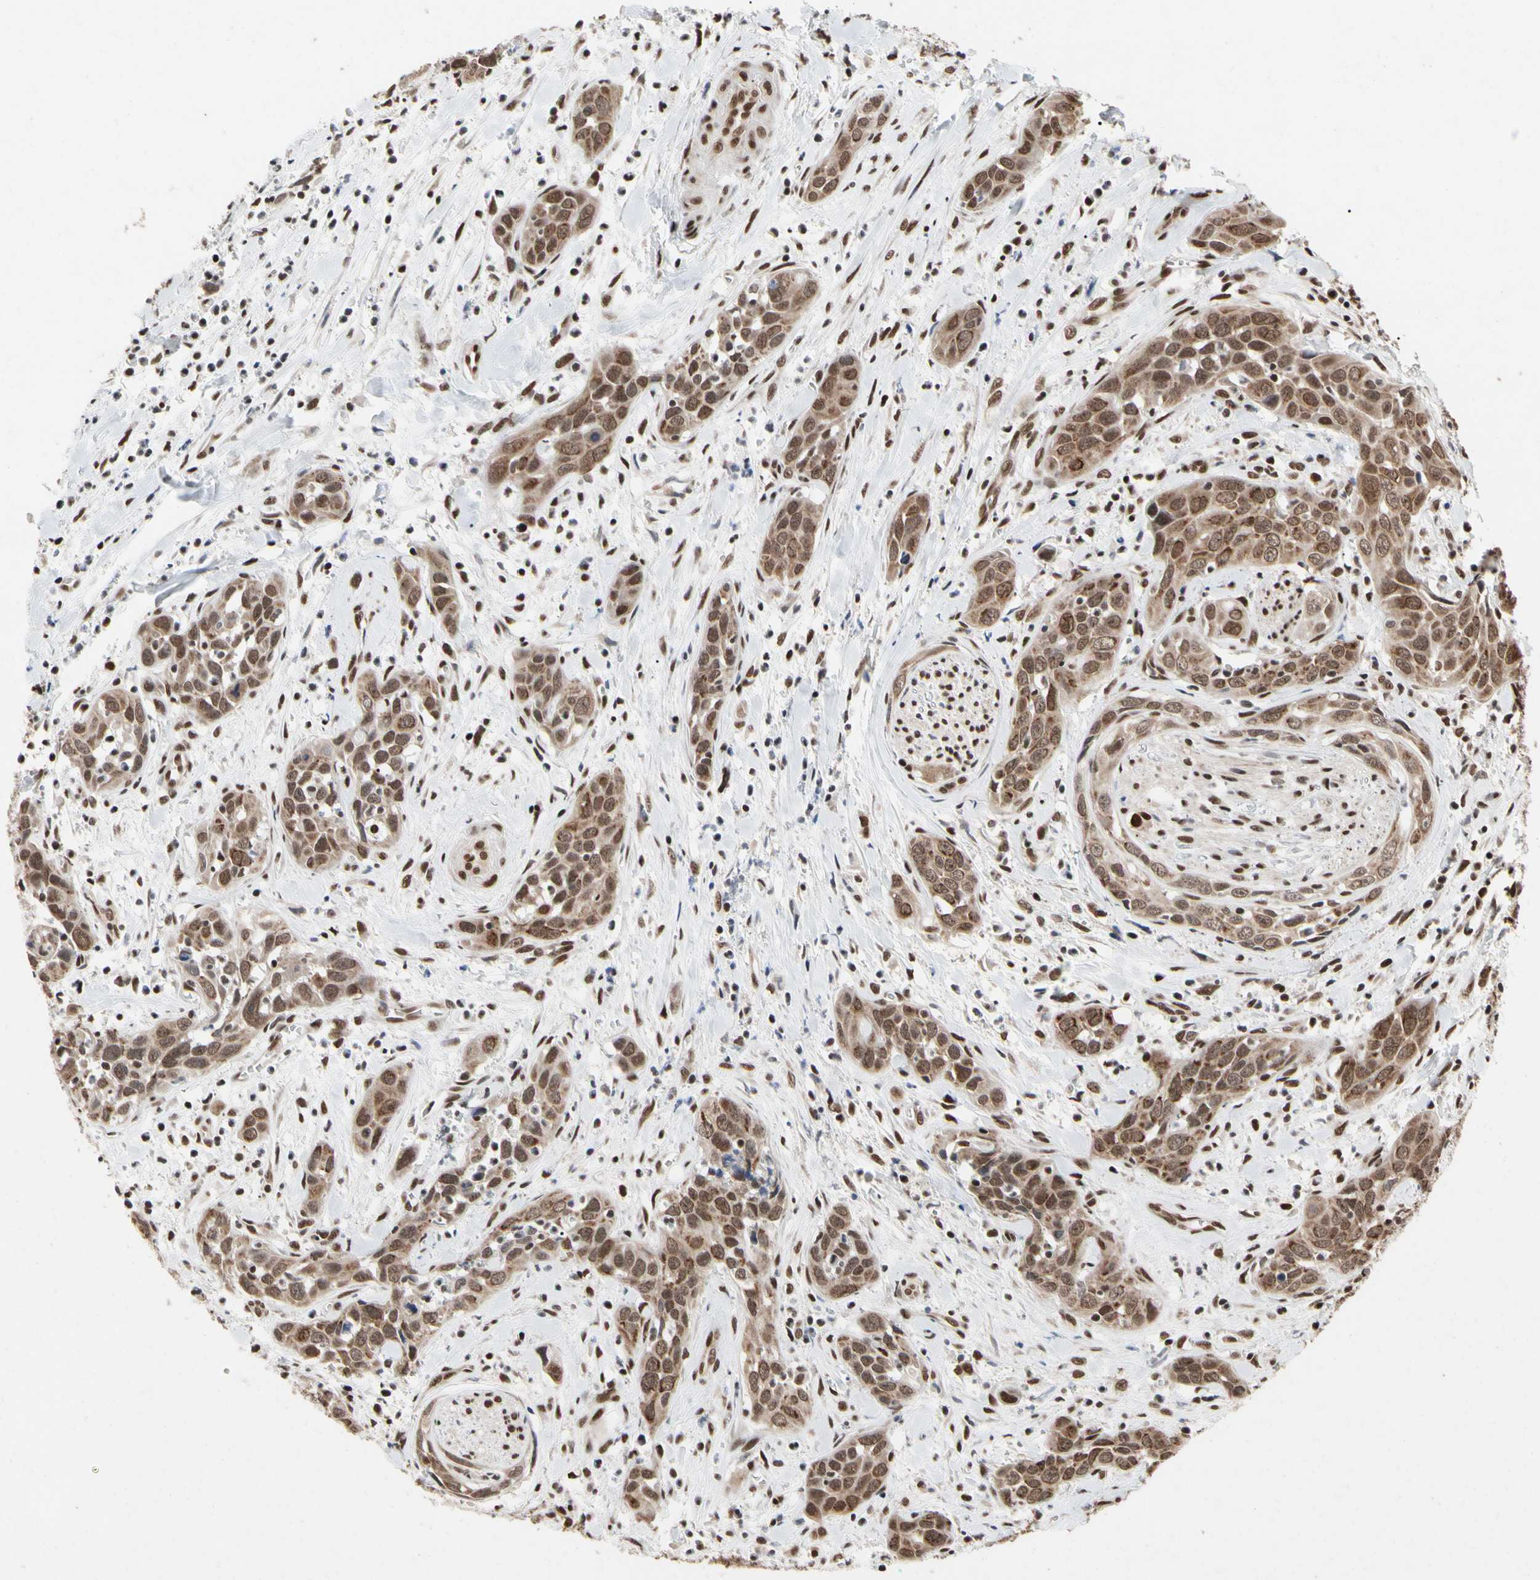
{"staining": {"intensity": "moderate", "quantity": ">75%", "location": "cytoplasmic/membranous,nuclear"}, "tissue": "head and neck cancer", "cell_type": "Tumor cells", "image_type": "cancer", "snomed": [{"axis": "morphology", "description": "Squamous cell carcinoma, NOS"}, {"axis": "topography", "description": "Oral tissue"}, {"axis": "topography", "description": "Head-Neck"}], "caption": "Immunohistochemical staining of squamous cell carcinoma (head and neck) exhibits medium levels of moderate cytoplasmic/membranous and nuclear protein staining in about >75% of tumor cells. The staining was performed using DAB (3,3'-diaminobenzidine), with brown indicating positive protein expression. Nuclei are stained blue with hematoxylin.", "gene": "FAM98B", "patient": {"sex": "female", "age": 50}}